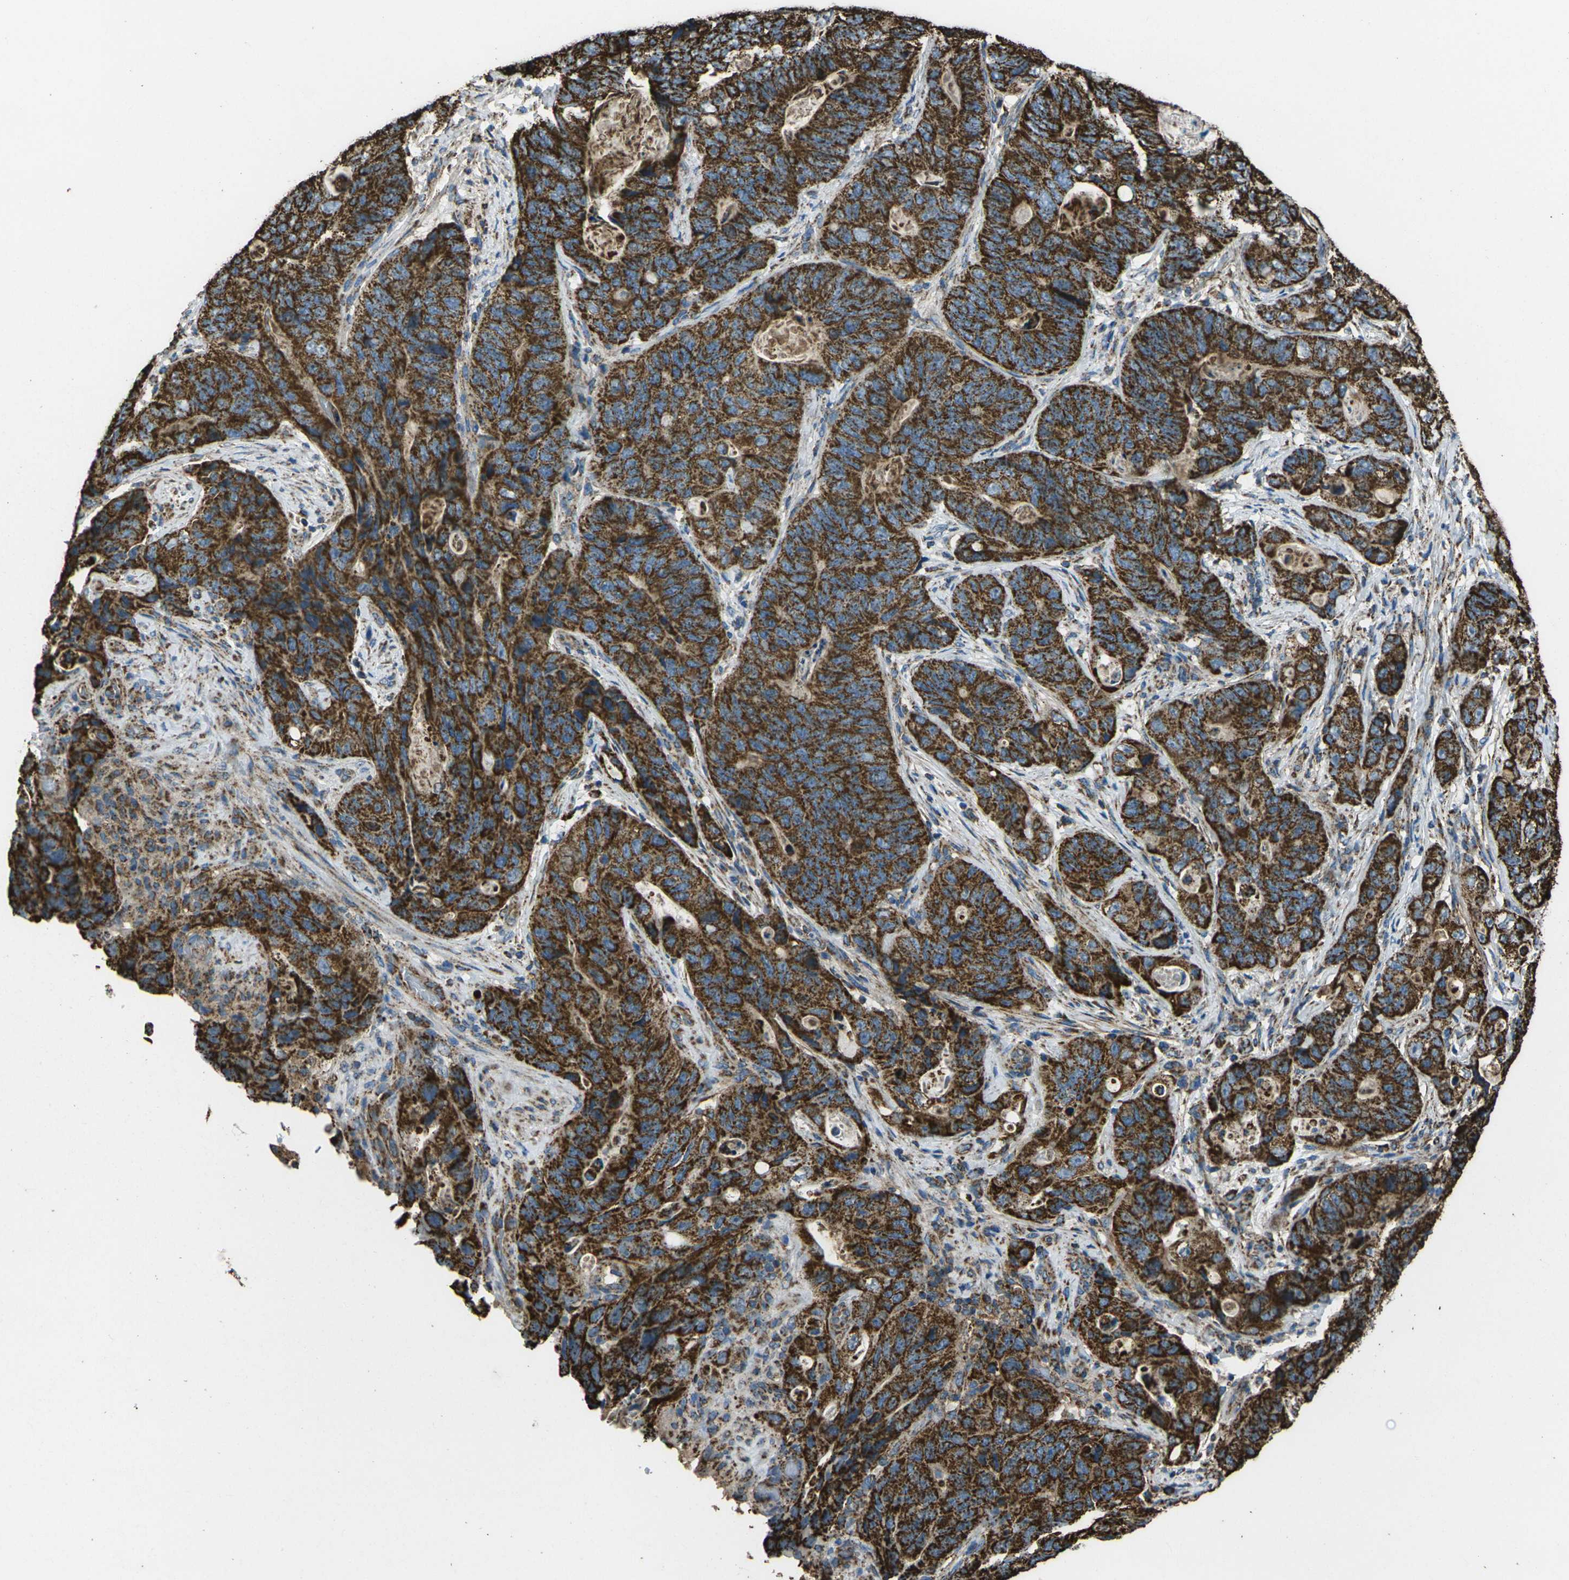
{"staining": {"intensity": "strong", "quantity": ">75%", "location": "cytoplasmic/membranous"}, "tissue": "stomach cancer", "cell_type": "Tumor cells", "image_type": "cancer", "snomed": [{"axis": "morphology", "description": "Adenocarcinoma, NOS"}, {"axis": "topography", "description": "Stomach"}], "caption": "Tumor cells demonstrate high levels of strong cytoplasmic/membranous staining in approximately >75% of cells in adenocarcinoma (stomach). The protein of interest is stained brown, and the nuclei are stained in blue (DAB IHC with brightfield microscopy, high magnification).", "gene": "KLHL5", "patient": {"sex": "female", "age": 89}}